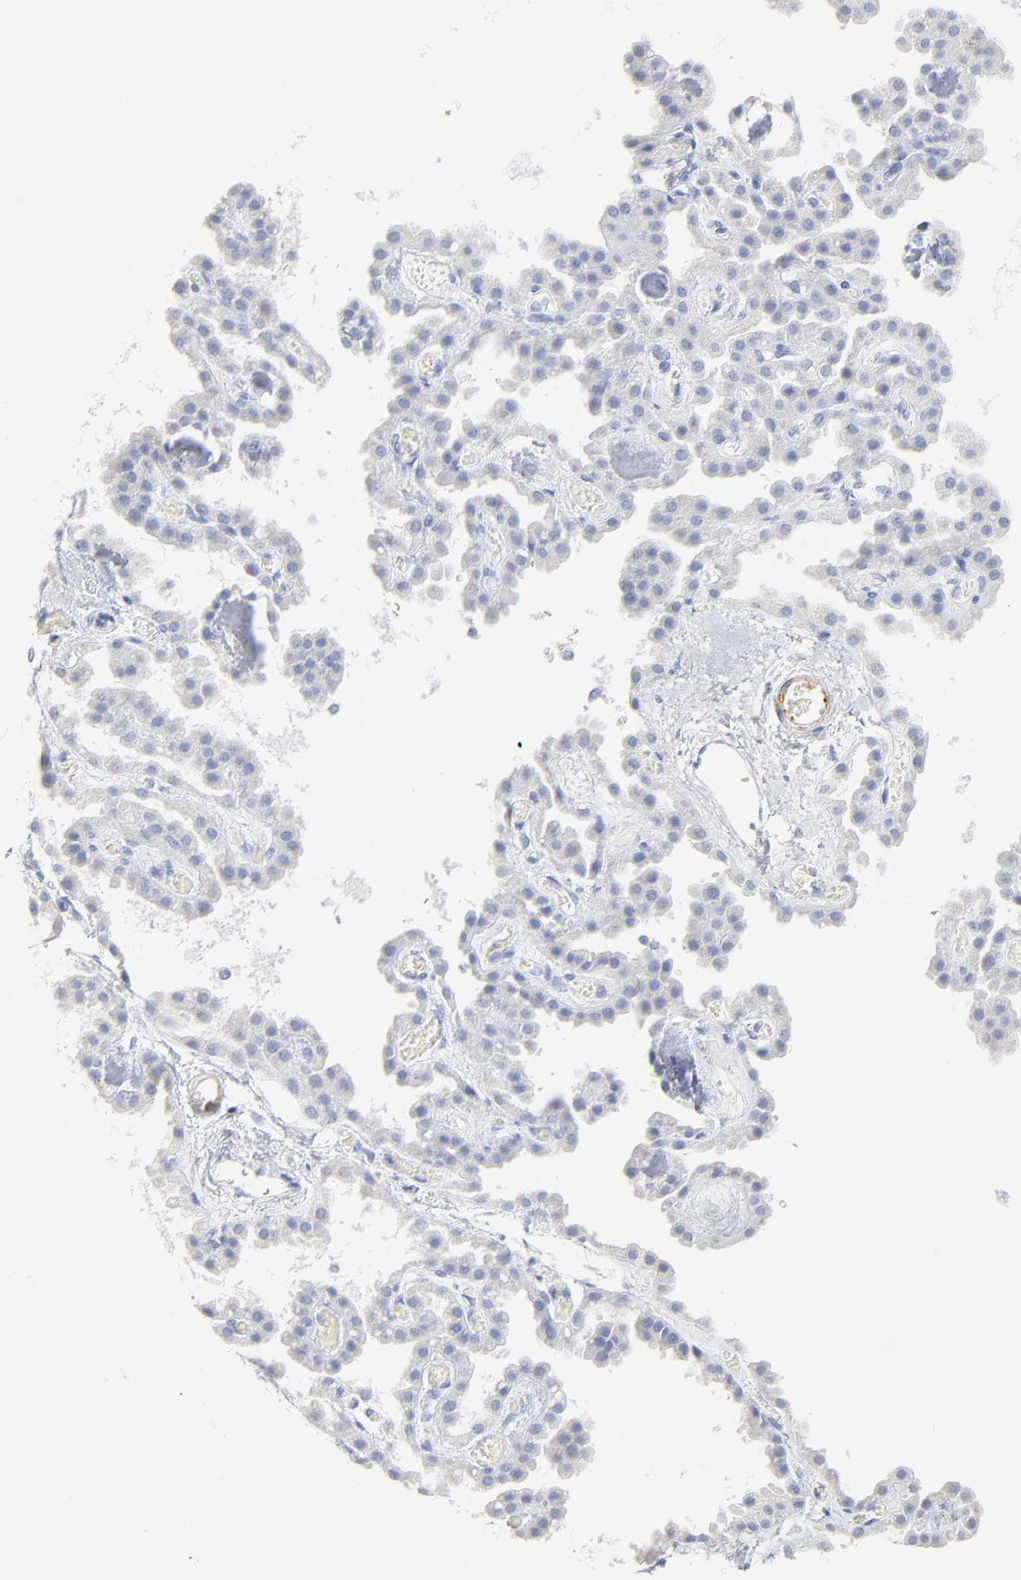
{"staining": {"intensity": "negative", "quantity": "none", "location": "none"}, "tissue": "hippocampus", "cell_type": "Glial cells", "image_type": "normal", "snomed": [{"axis": "morphology", "description": "Normal tissue, NOS"}, {"axis": "topography", "description": "Hippocampus"}], "caption": "Protein analysis of unremarkable hippocampus shows no significant staining in glial cells. (Brightfield microscopy of DAB (3,3'-diaminobenzidine) IHC at high magnification).", "gene": "AGTR1", "patient": {"sex": "female", "age": 19}}